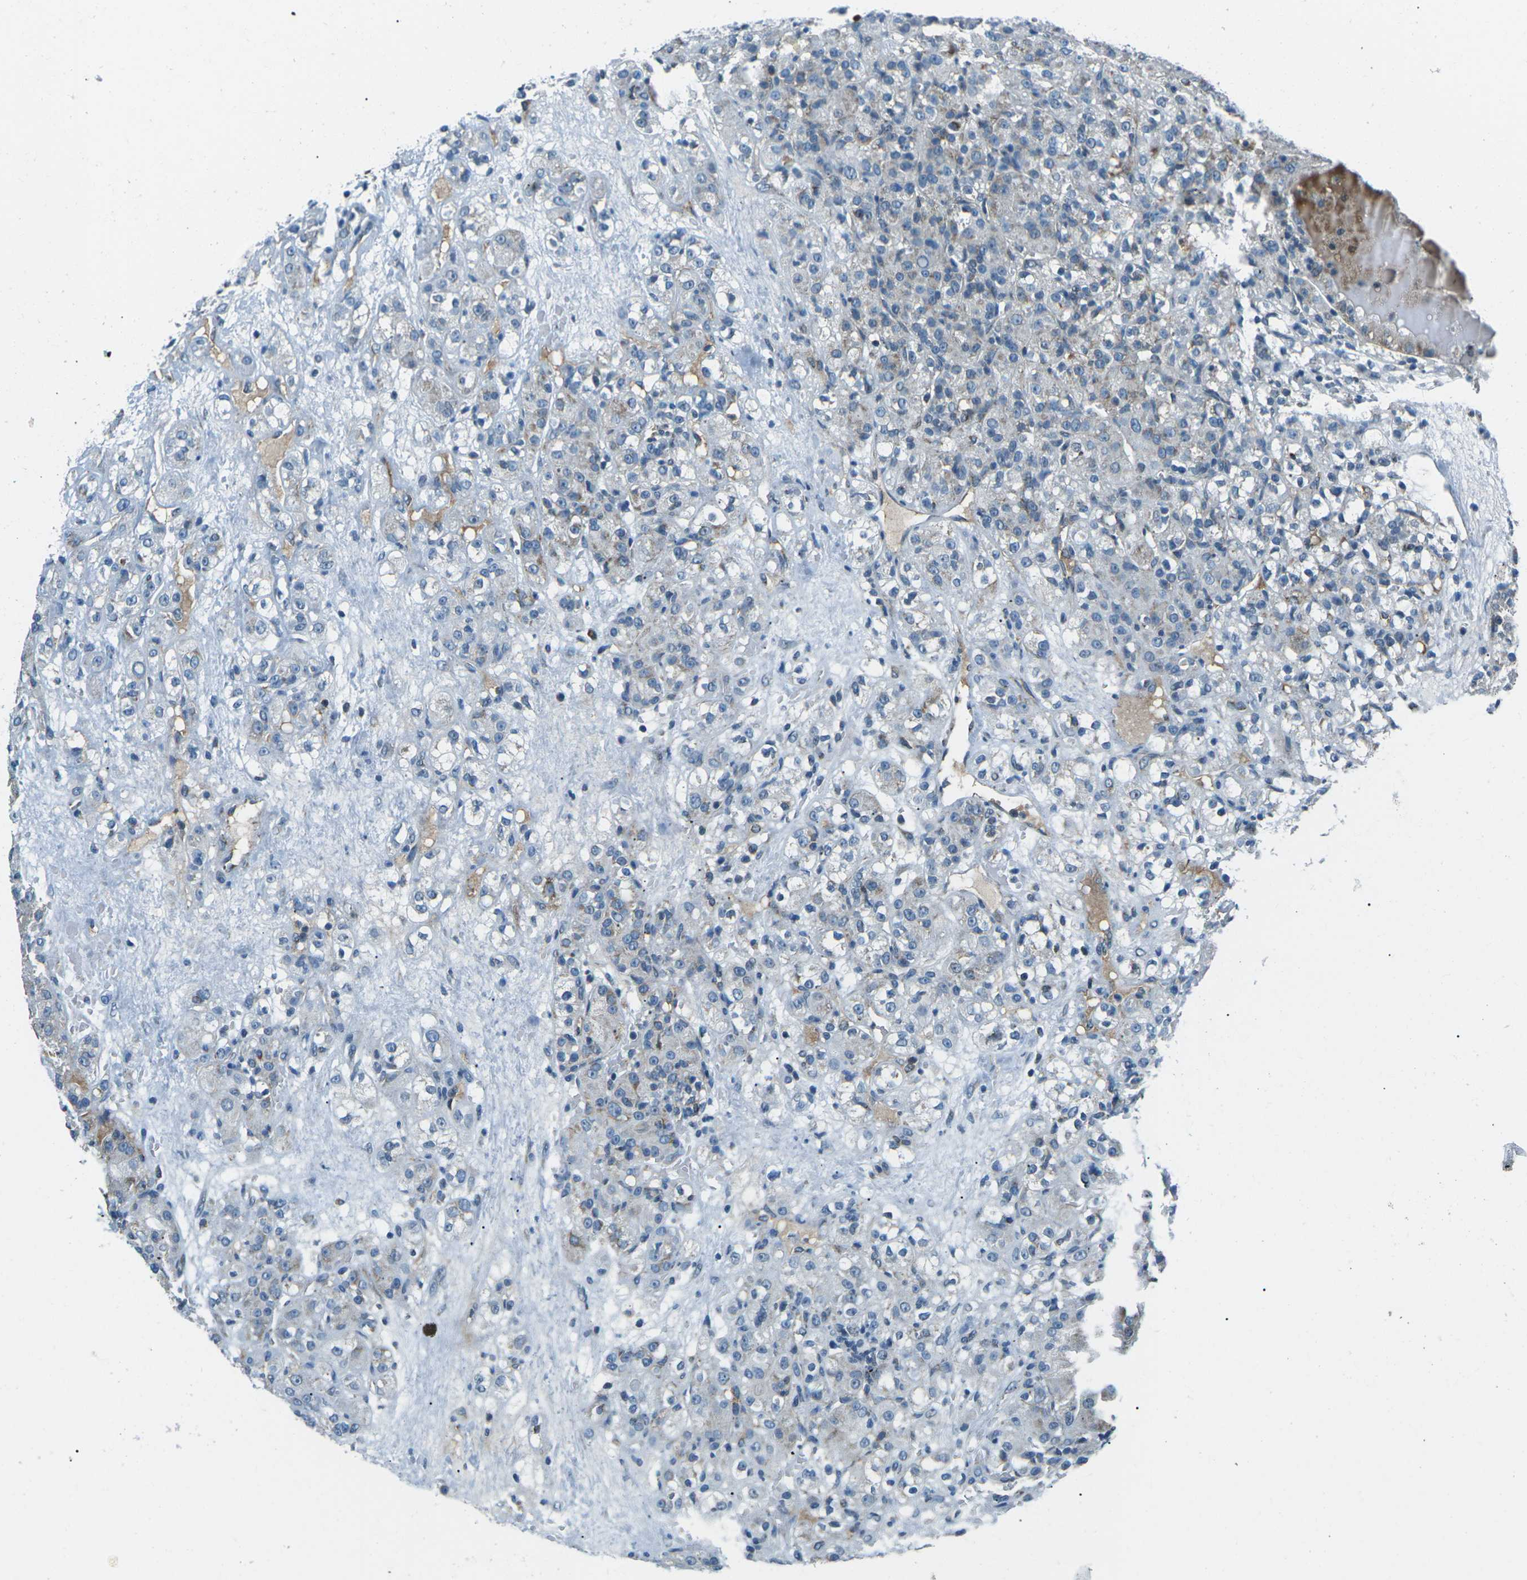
{"staining": {"intensity": "negative", "quantity": "none", "location": "none"}, "tissue": "renal cancer", "cell_type": "Tumor cells", "image_type": "cancer", "snomed": [{"axis": "morphology", "description": "Normal tissue, NOS"}, {"axis": "morphology", "description": "Adenocarcinoma, NOS"}, {"axis": "topography", "description": "Kidney"}], "caption": "Immunohistochemistry (IHC) of human renal cancer displays no expression in tumor cells.", "gene": "RFESD", "patient": {"sex": "male", "age": 61}}